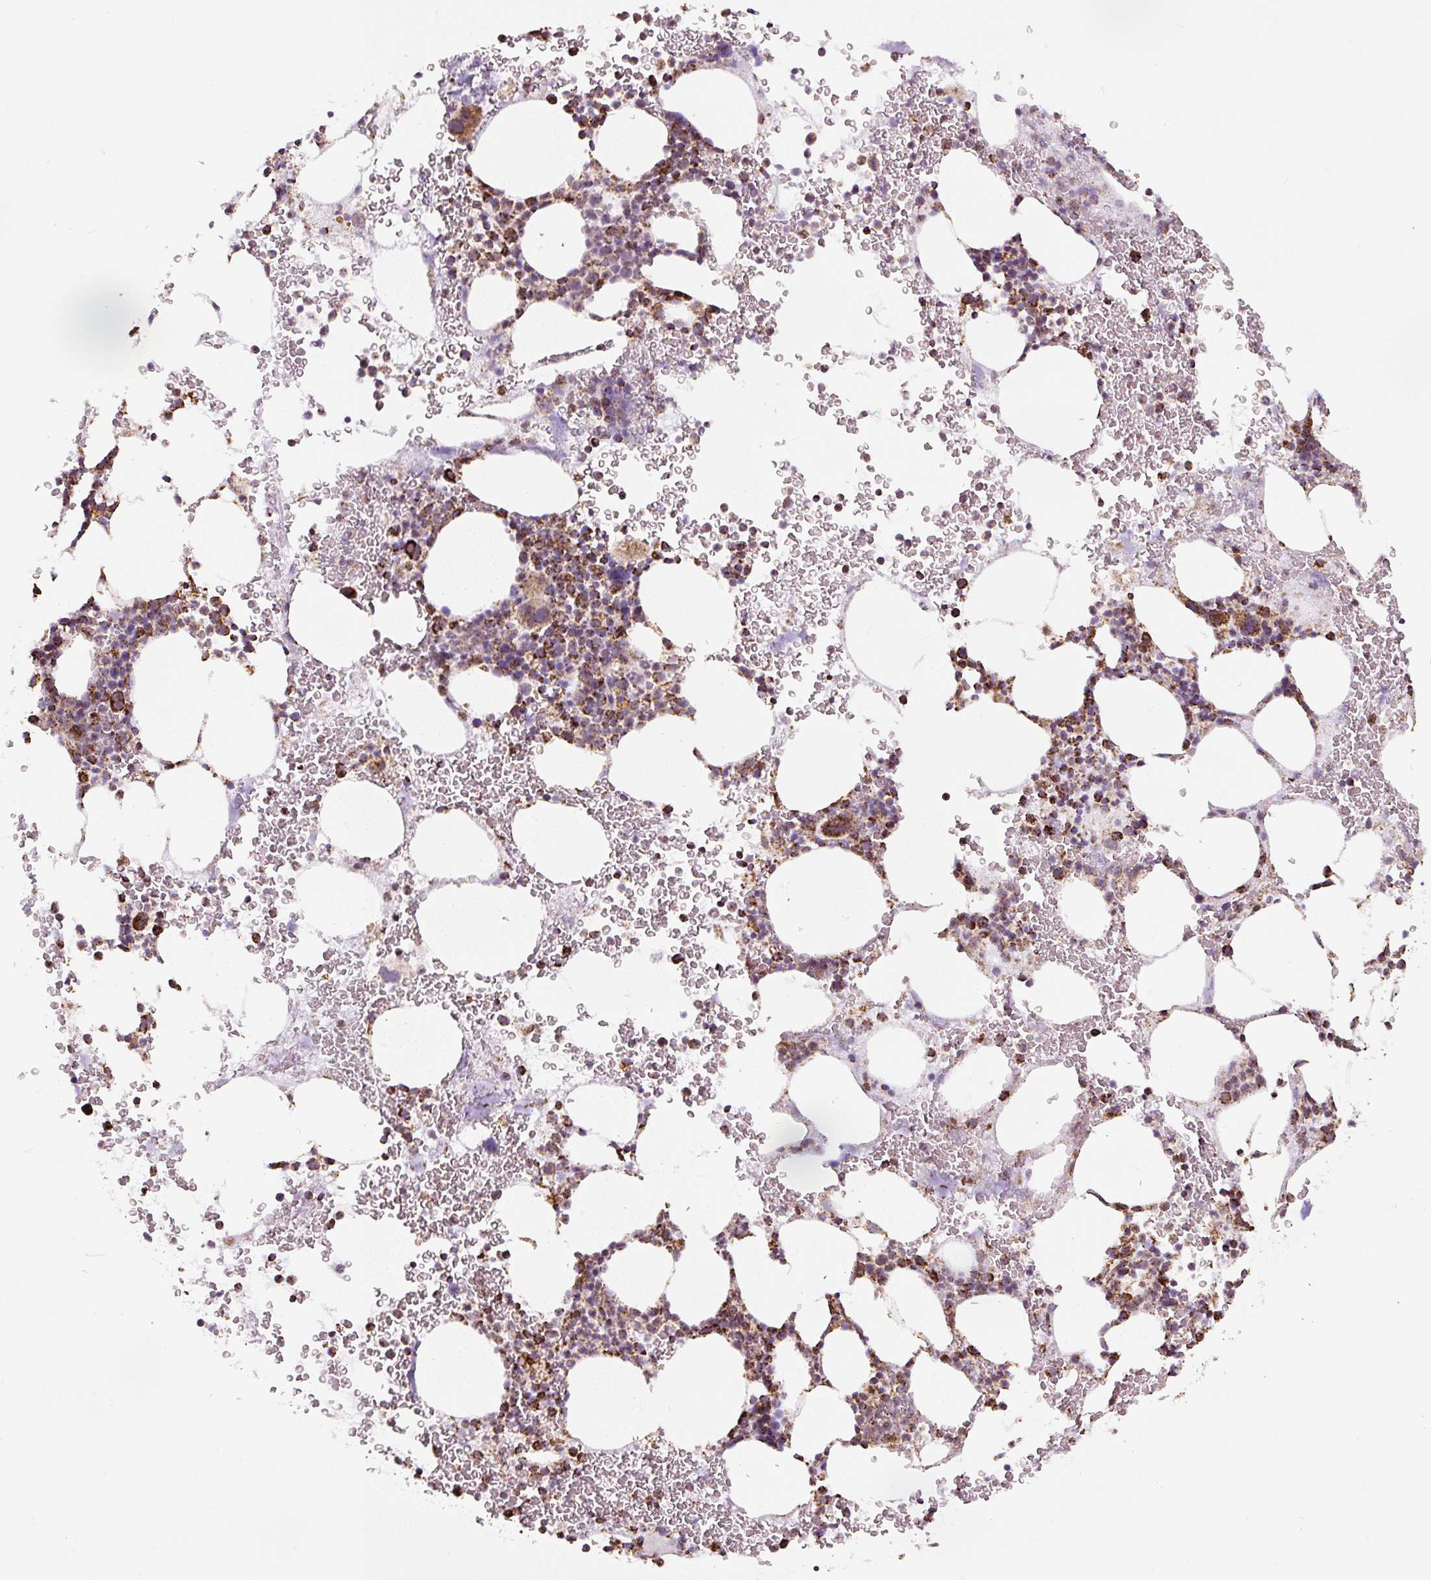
{"staining": {"intensity": "strong", "quantity": ">75%", "location": "cytoplasmic/membranous"}, "tissue": "bone marrow", "cell_type": "Hematopoietic cells", "image_type": "normal", "snomed": [{"axis": "morphology", "description": "Normal tissue, NOS"}, {"axis": "topography", "description": "Bone marrow"}], "caption": "IHC staining of benign bone marrow, which demonstrates high levels of strong cytoplasmic/membranous staining in about >75% of hematopoietic cells indicating strong cytoplasmic/membranous protein staining. The staining was performed using DAB (brown) for protein detection and nuclei were counterstained in hematoxylin (blue).", "gene": "ATP5F1A", "patient": {"sex": "male", "age": 62}}